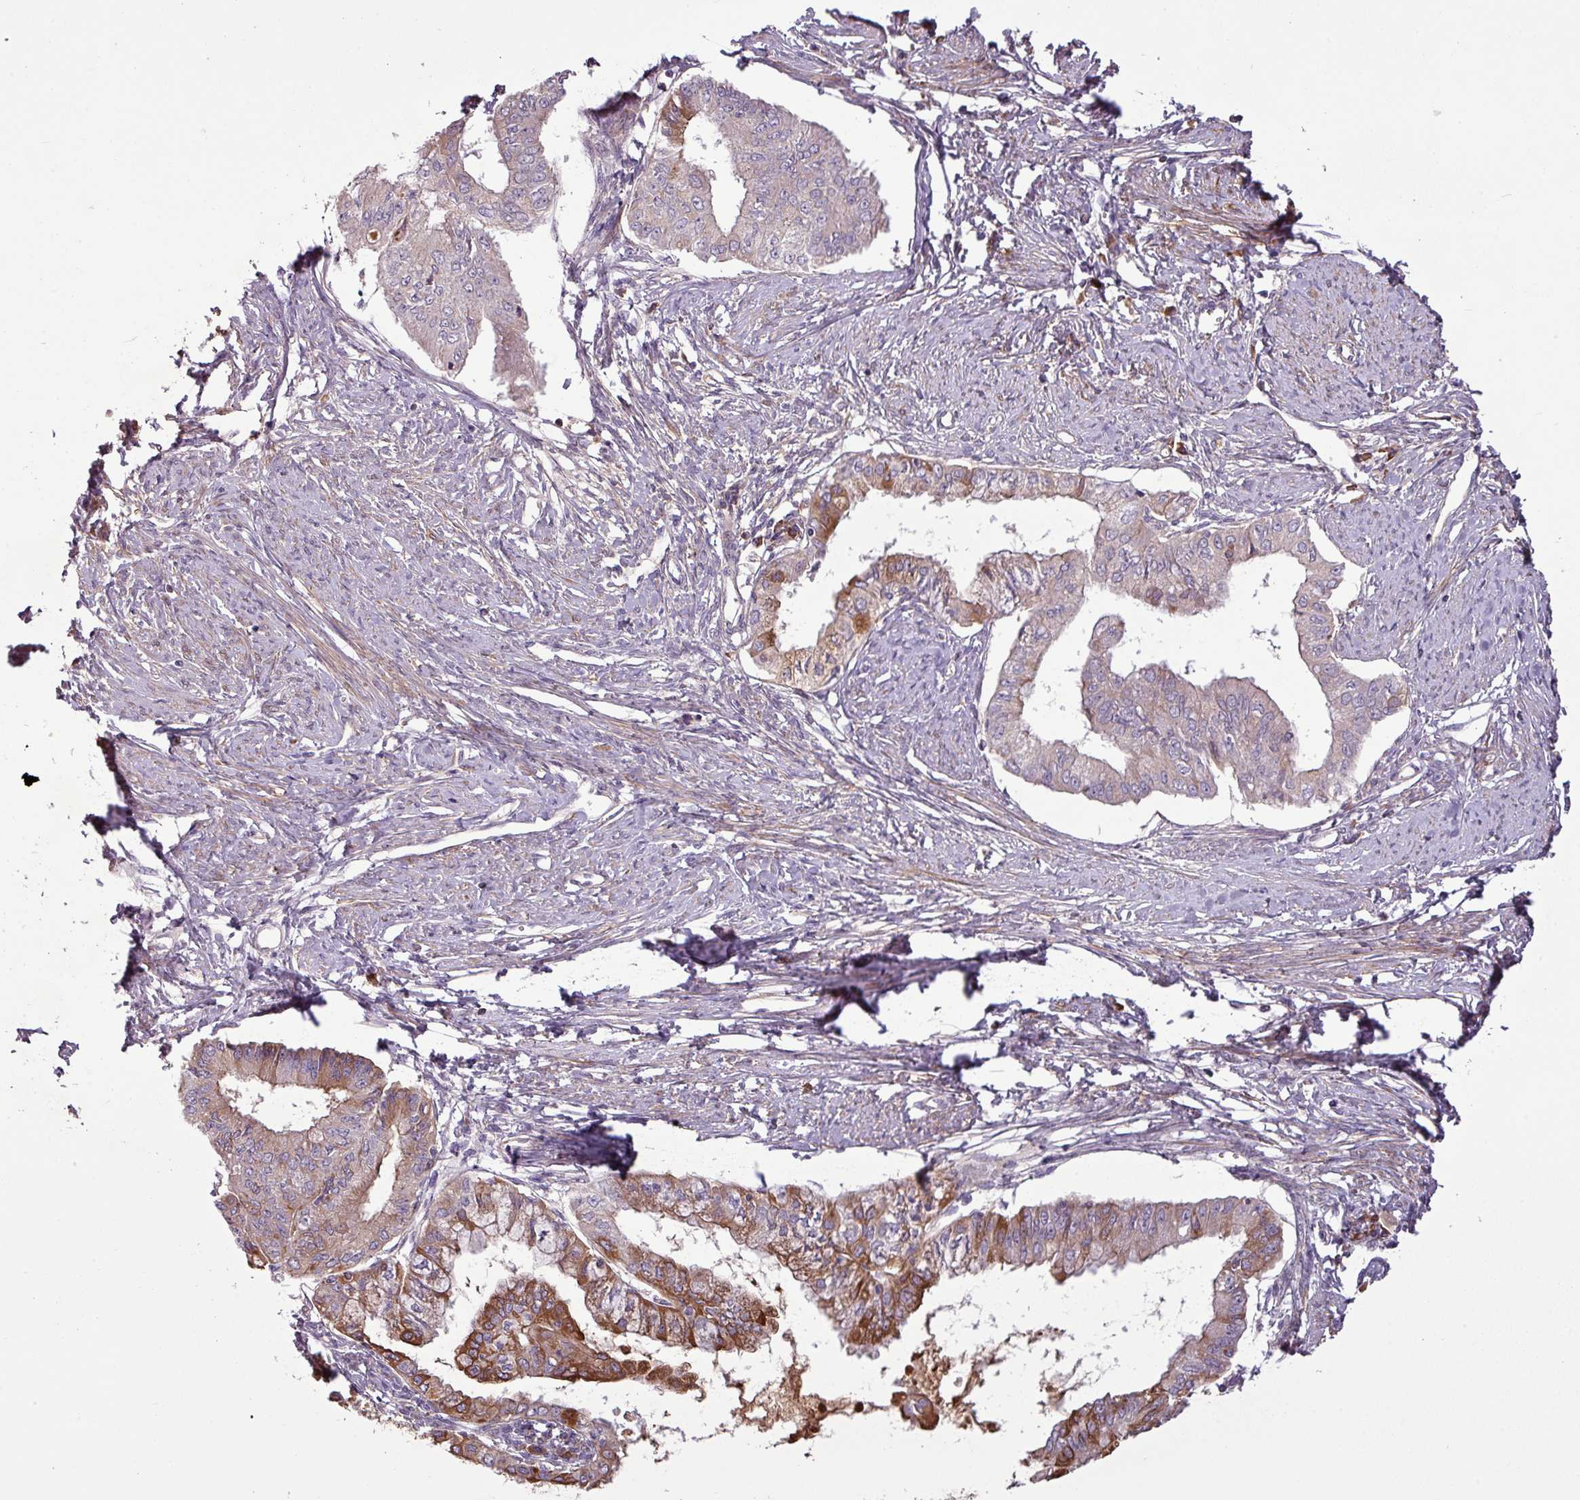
{"staining": {"intensity": "moderate", "quantity": "<25%", "location": "cytoplasmic/membranous"}, "tissue": "endometrial cancer", "cell_type": "Tumor cells", "image_type": "cancer", "snomed": [{"axis": "morphology", "description": "Adenocarcinoma, NOS"}, {"axis": "topography", "description": "Endometrium"}], "caption": "Protein staining displays moderate cytoplasmic/membranous expression in approximately <25% of tumor cells in endometrial cancer (adenocarcinoma).", "gene": "C4B", "patient": {"sex": "female", "age": 76}}